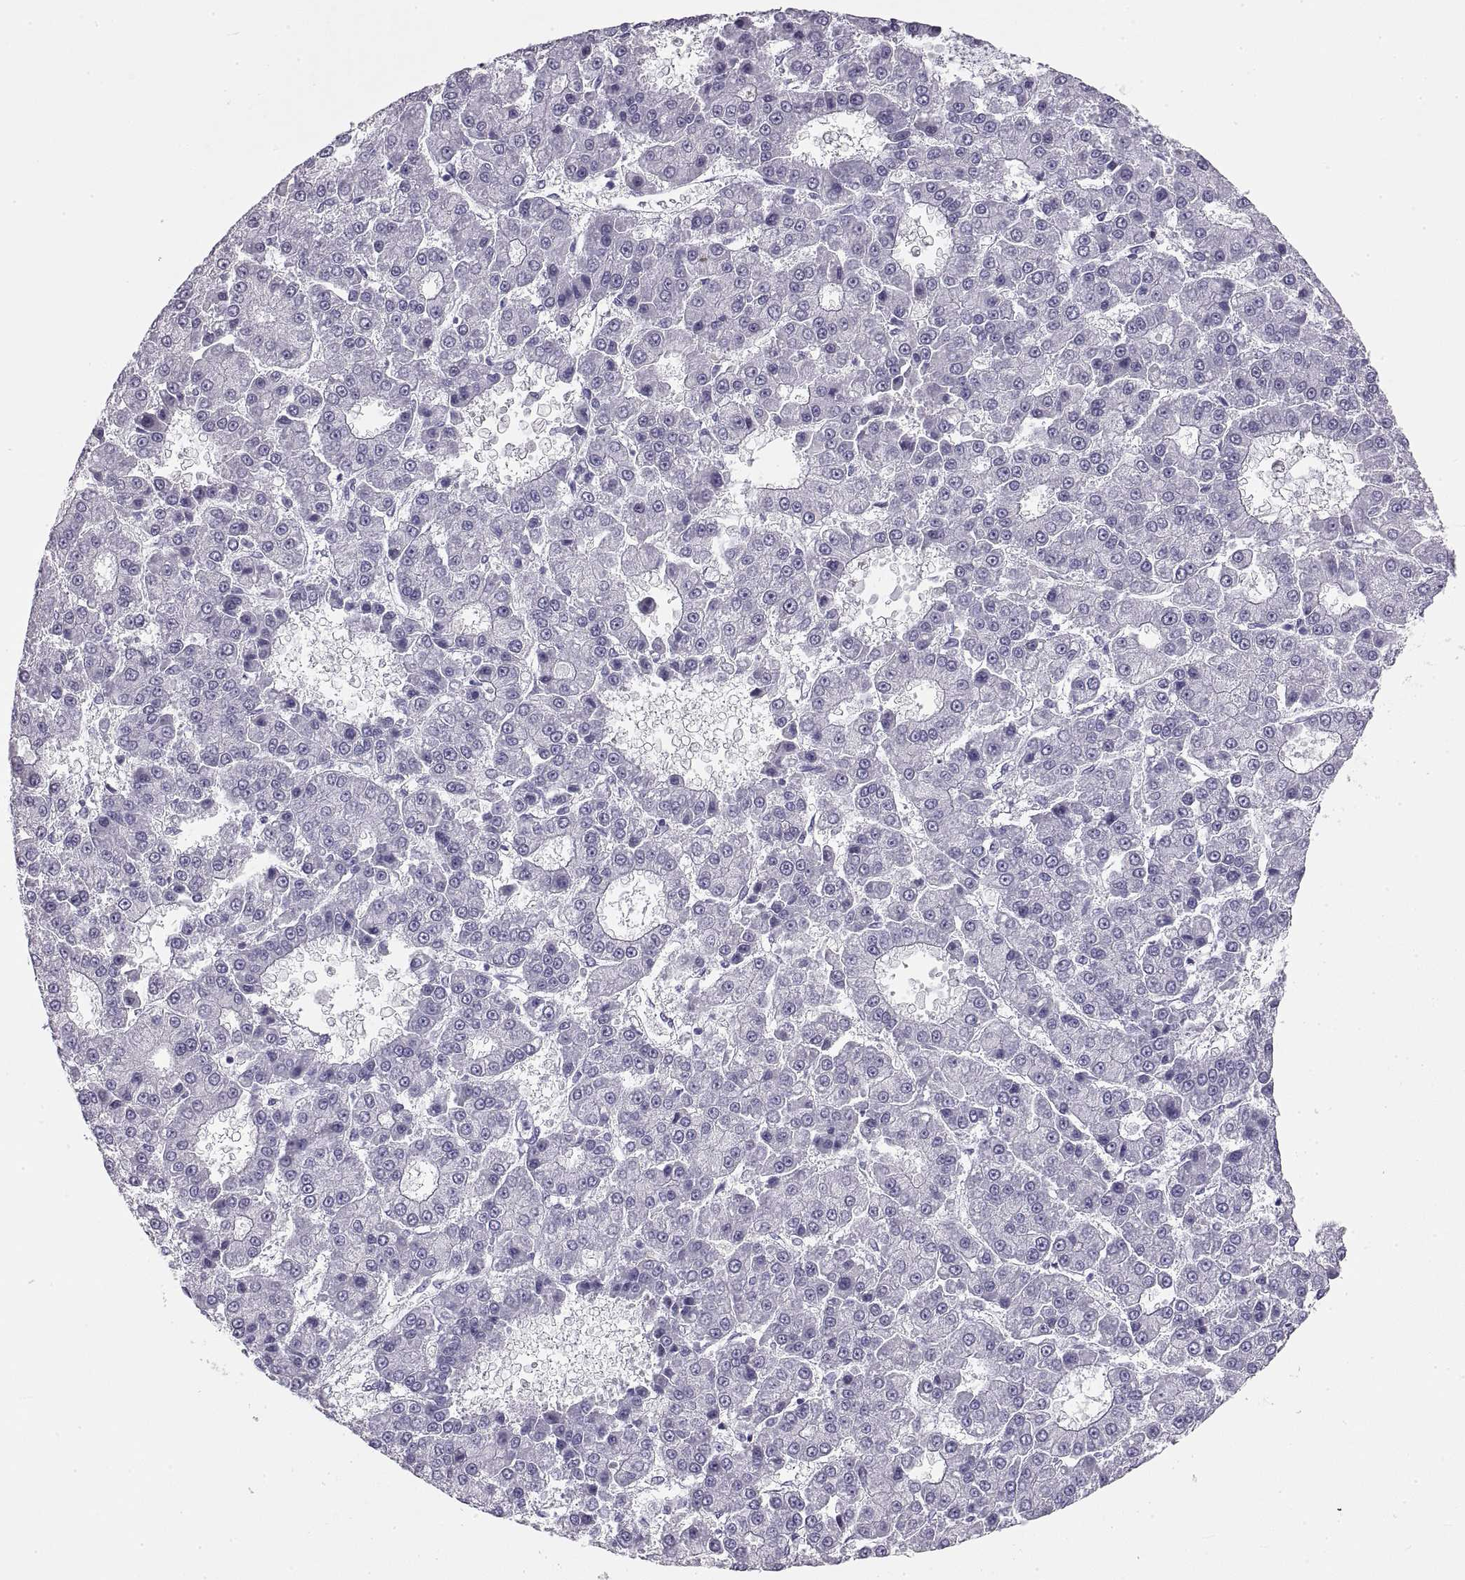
{"staining": {"intensity": "negative", "quantity": "none", "location": "none"}, "tissue": "liver cancer", "cell_type": "Tumor cells", "image_type": "cancer", "snomed": [{"axis": "morphology", "description": "Carcinoma, Hepatocellular, NOS"}, {"axis": "topography", "description": "Liver"}], "caption": "Immunohistochemistry micrograph of liver cancer (hepatocellular carcinoma) stained for a protein (brown), which demonstrates no staining in tumor cells.", "gene": "RLBP1", "patient": {"sex": "male", "age": 70}}